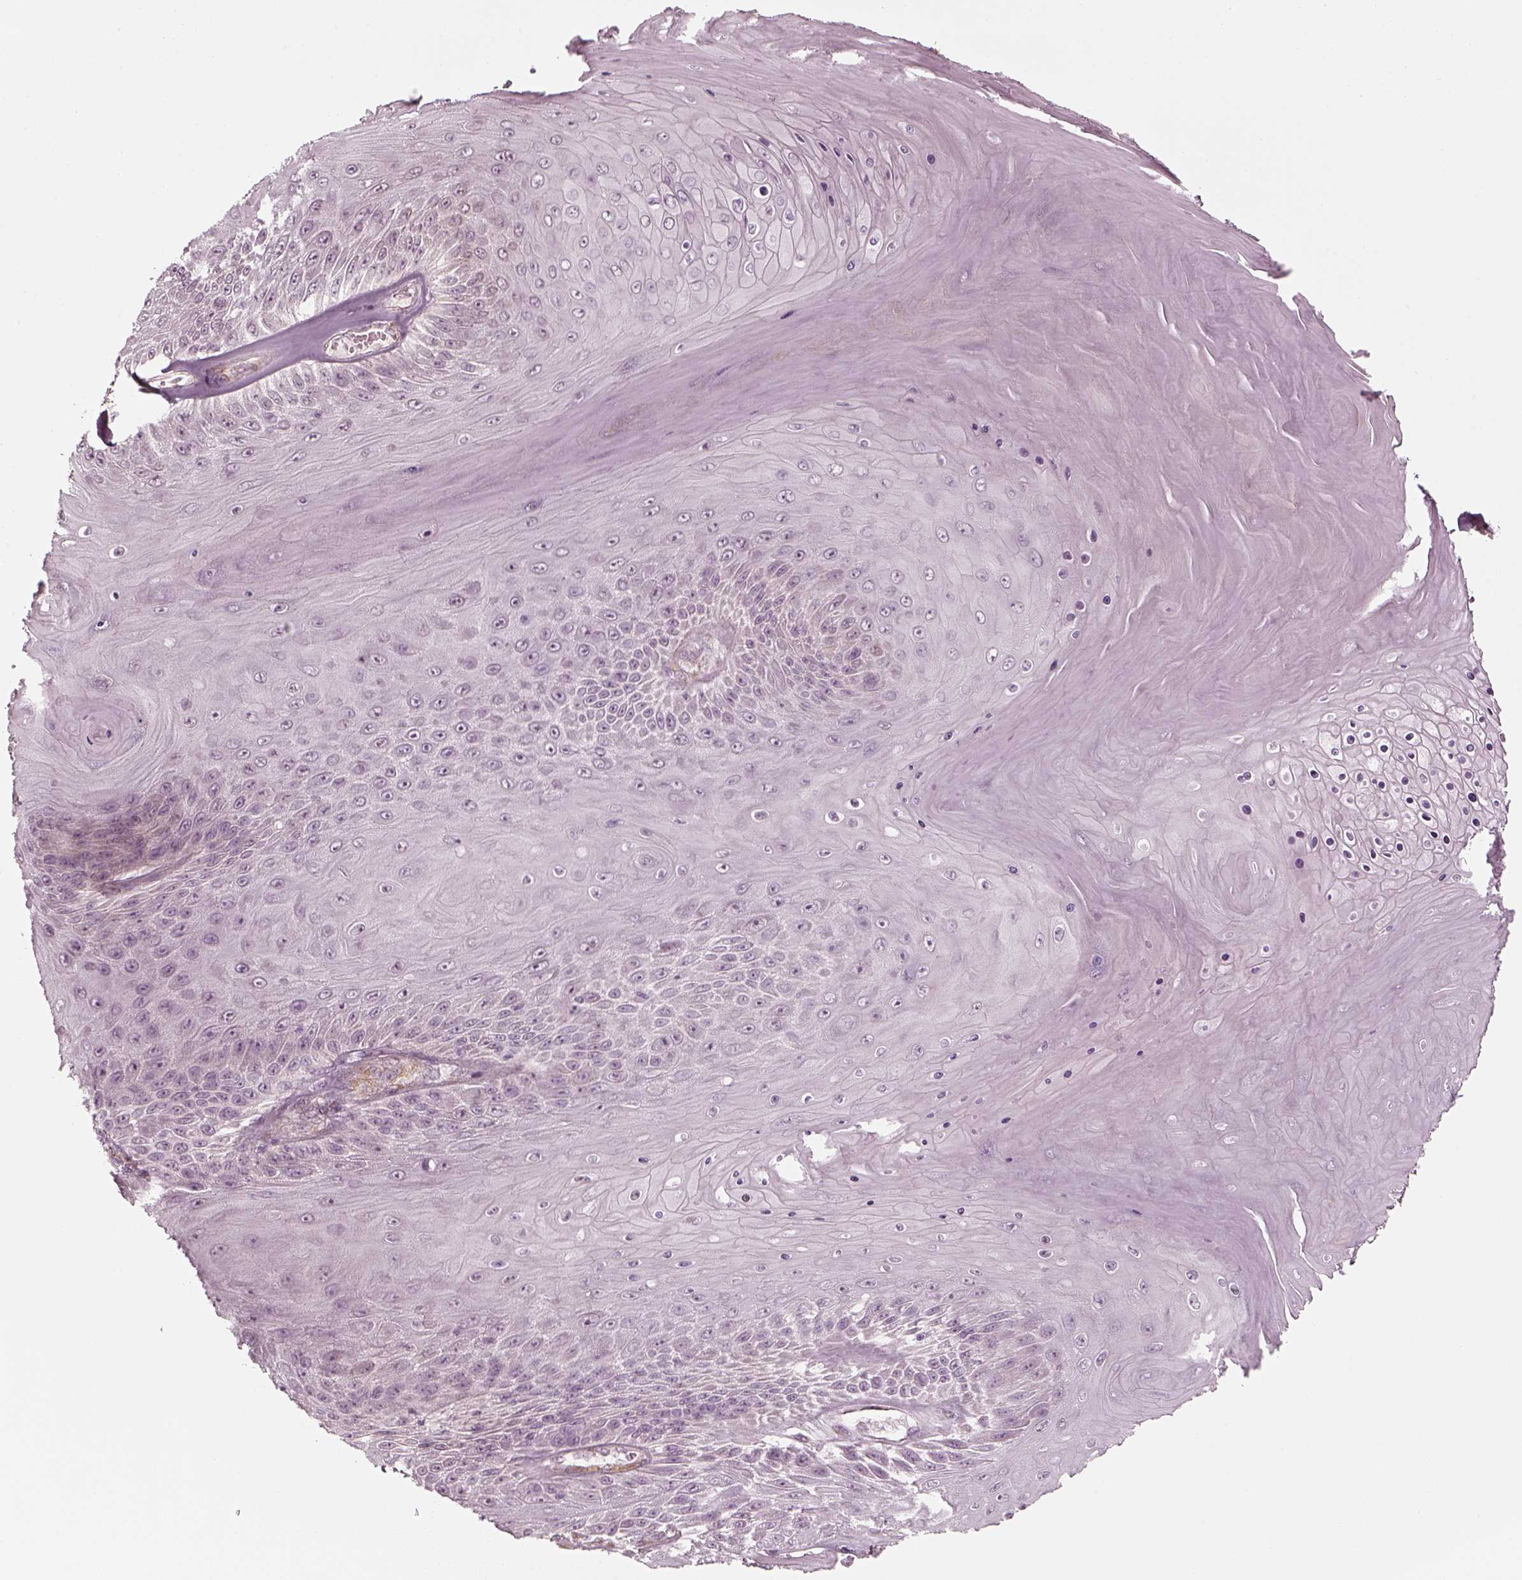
{"staining": {"intensity": "negative", "quantity": "none", "location": "none"}, "tissue": "skin cancer", "cell_type": "Tumor cells", "image_type": "cancer", "snomed": [{"axis": "morphology", "description": "Squamous cell carcinoma, NOS"}, {"axis": "topography", "description": "Skin"}], "caption": "Immunohistochemistry micrograph of neoplastic tissue: skin cancer stained with DAB demonstrates no significant protein expression in tumor cells. (IHC, brightfield microscopy, high magnification).", "gene": "LAMB2", "patient": {"sex": "male", "age": 62}}